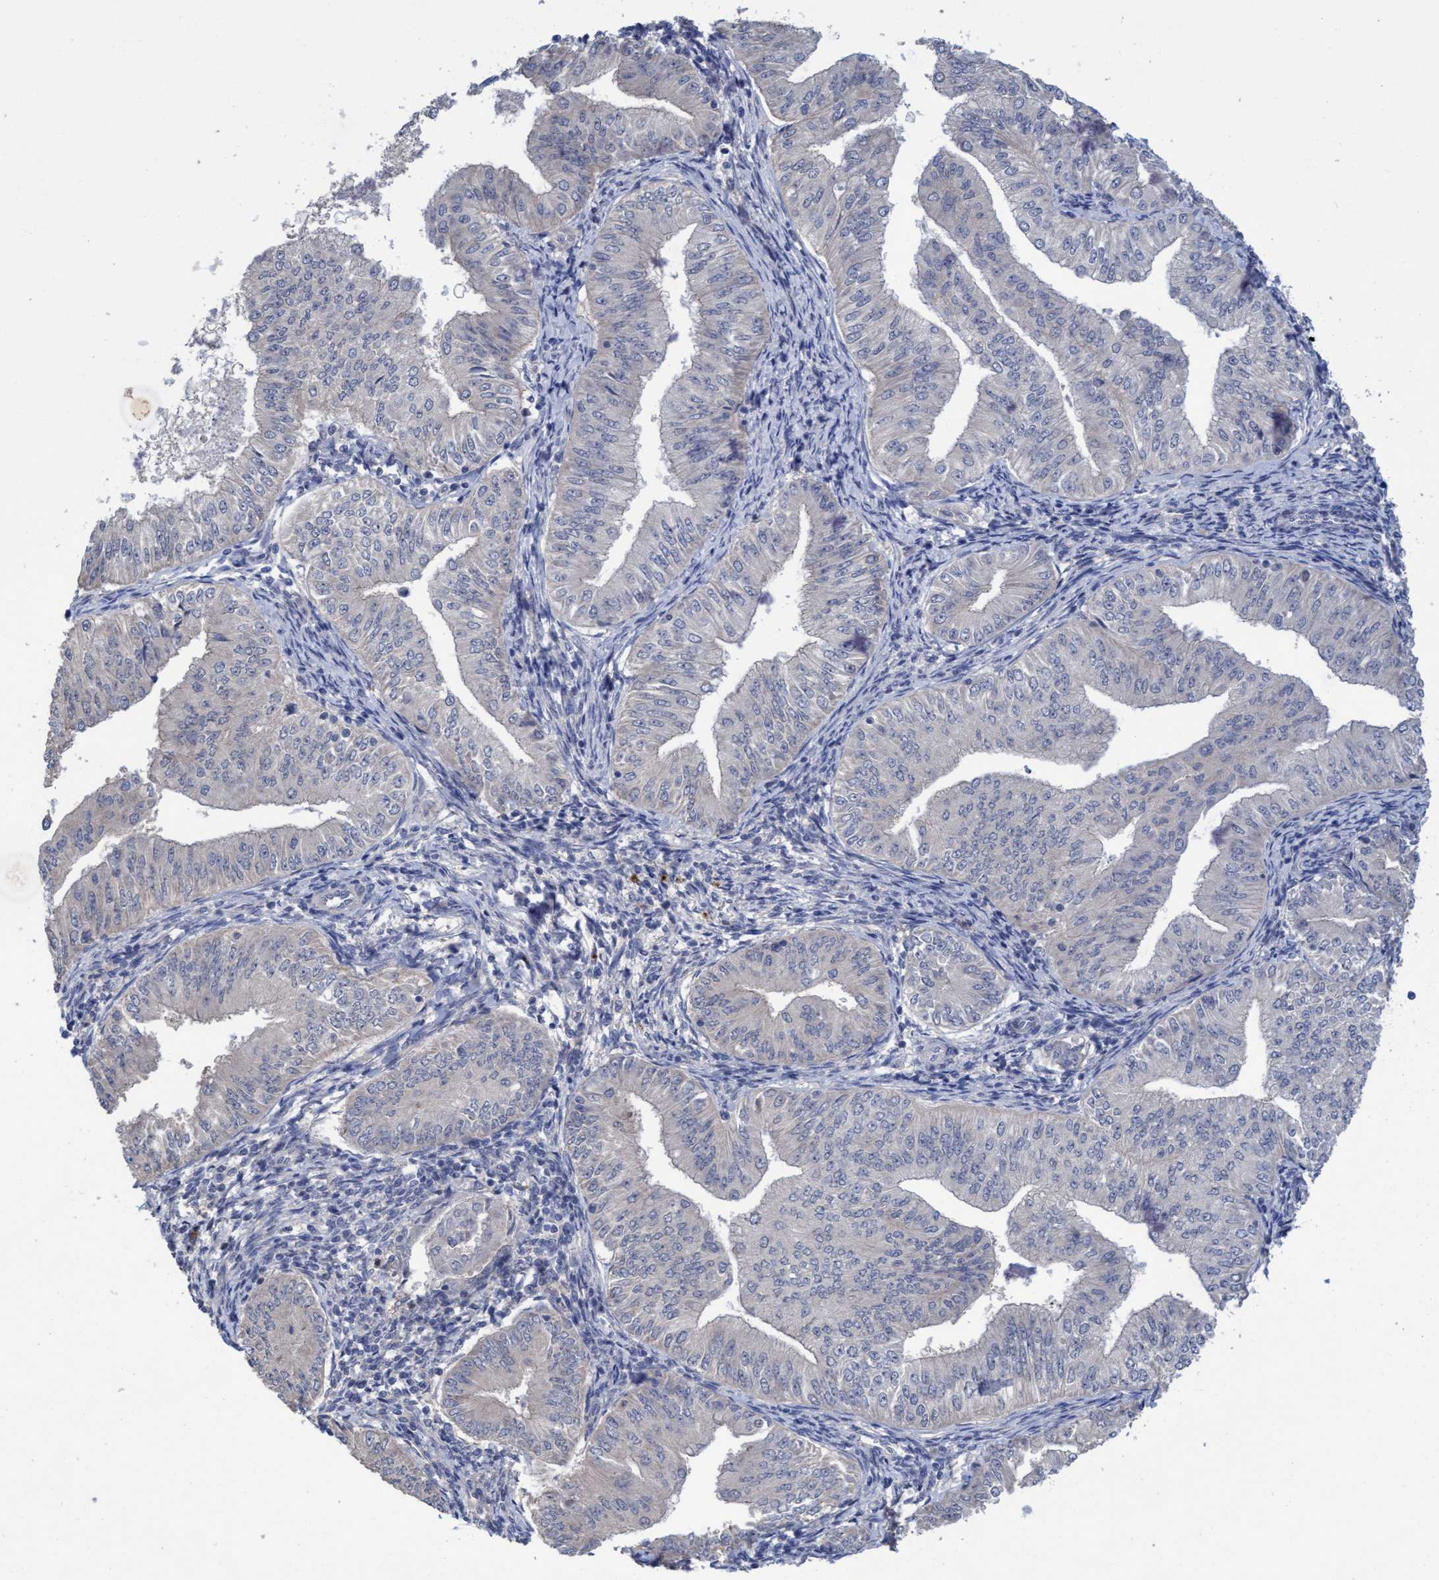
{"staining": {"intensity": "negative", "quantity": "none", "location": "none"}, "tissue": "endometrial cancer", "cell_type": "Tumor cells", "image_type": "cancer", "snomed": [{"axis": "morphology", "description": "Normal tissue, NOS"}, {"axis": "morphology", "description": "Adenocarcinoma, NOS"}, {"axis": "topography", "description": "Endometrium"}], "caption": "A high-resolution image shows immunohistochemistry (IHC) staining of adenocarcinoma (endometrial), which displays no significant staining in tumor cells.", "gene": "SEMA4D", "patient": {"sex": "female", "age": 53}}